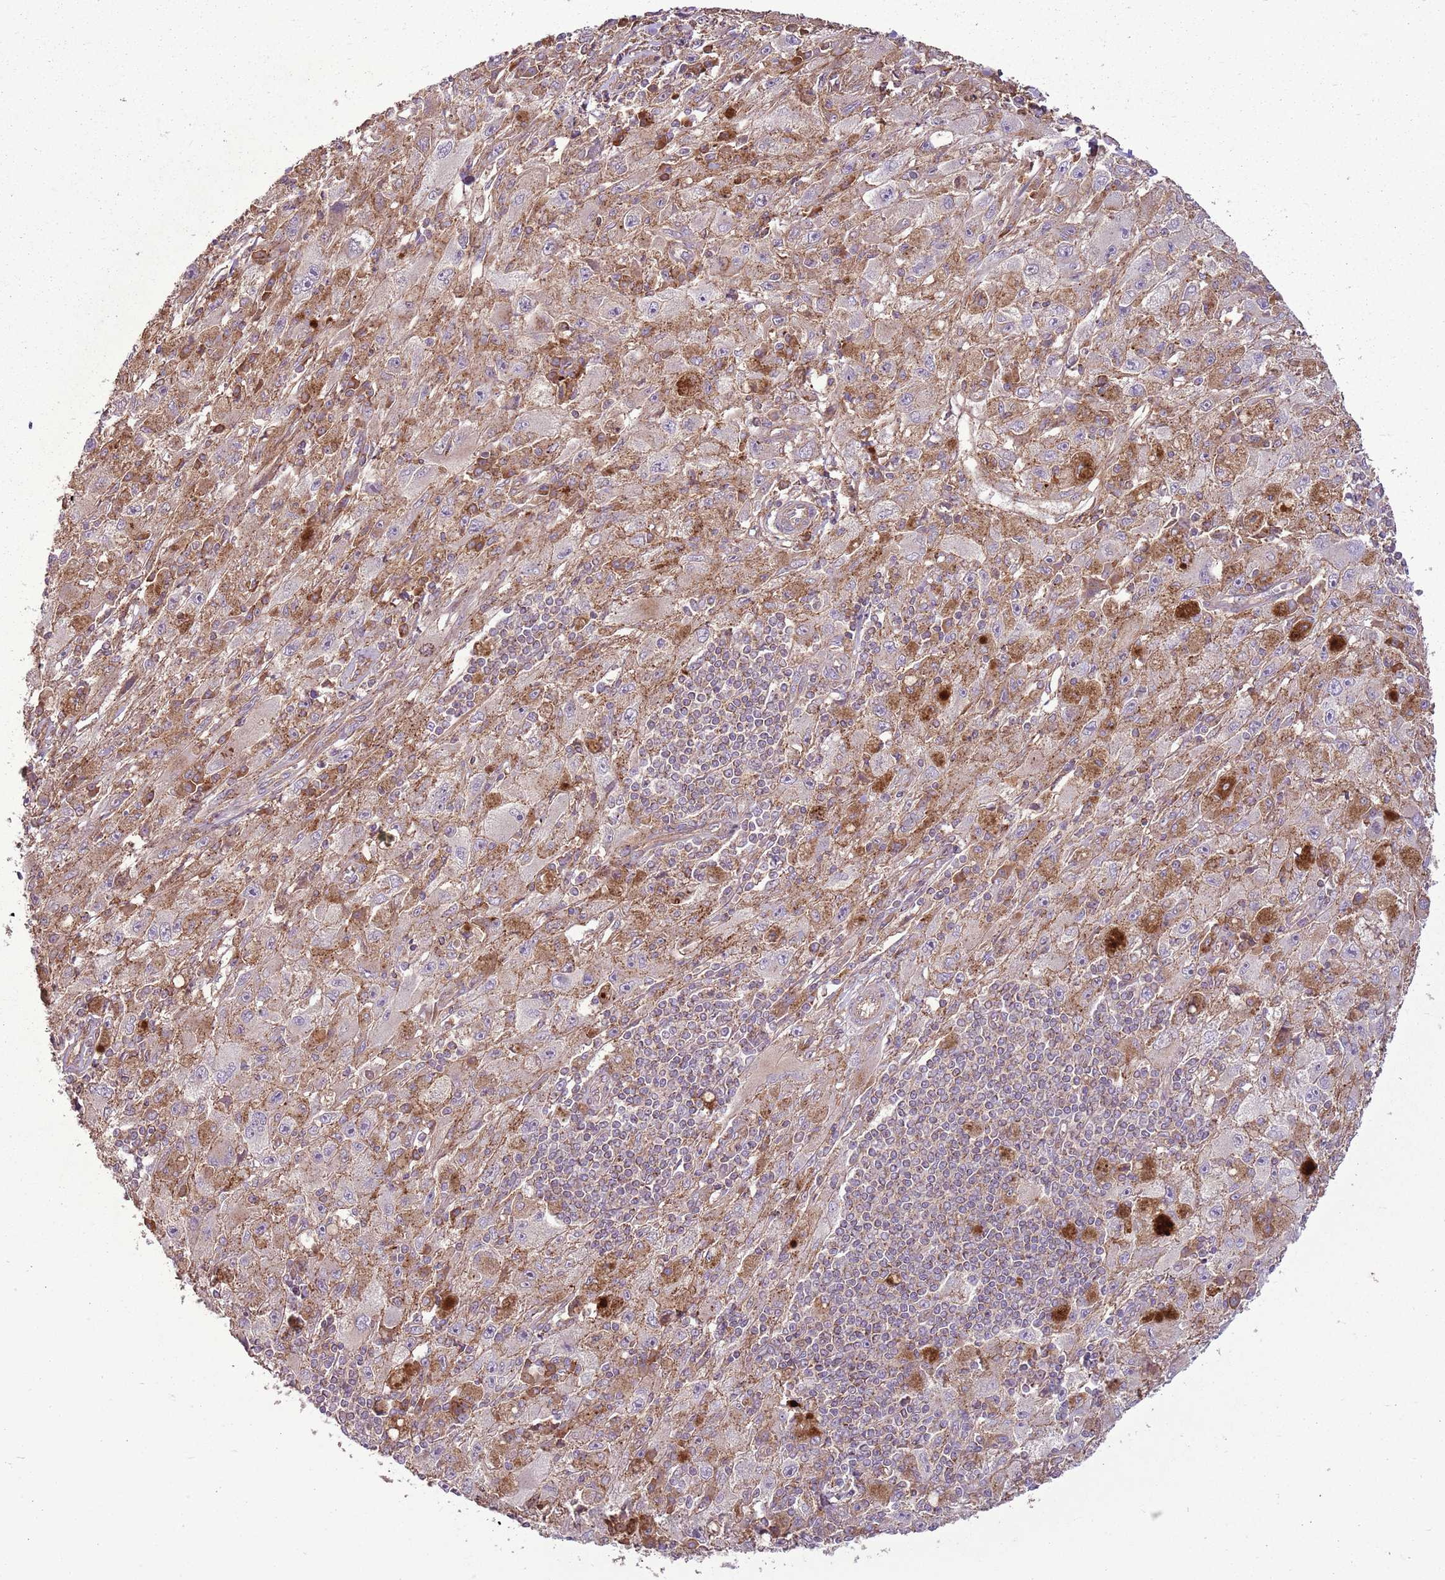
{"staining": {"intensity": "weak", "quantity": ">75%", "location": "cytoplasmic/membranous"}, "tissue": "melanoma", "cell_type": "Tumor cells", "image_type": "cancer", "snomed": [{"axis": "morphology", "description": "Malignant melanoma, Metastatic site"}, {"axis": "topography", "description": "Skin"}], "caption": "Protein staining by immunohistochemistry (IHC) reveals weak cytoplasmic/membranous staining in approximately >75% of tumor cells in melanoma.", "gene": "ANKRD24", "patient": {"sex": "male", "age": 53}}